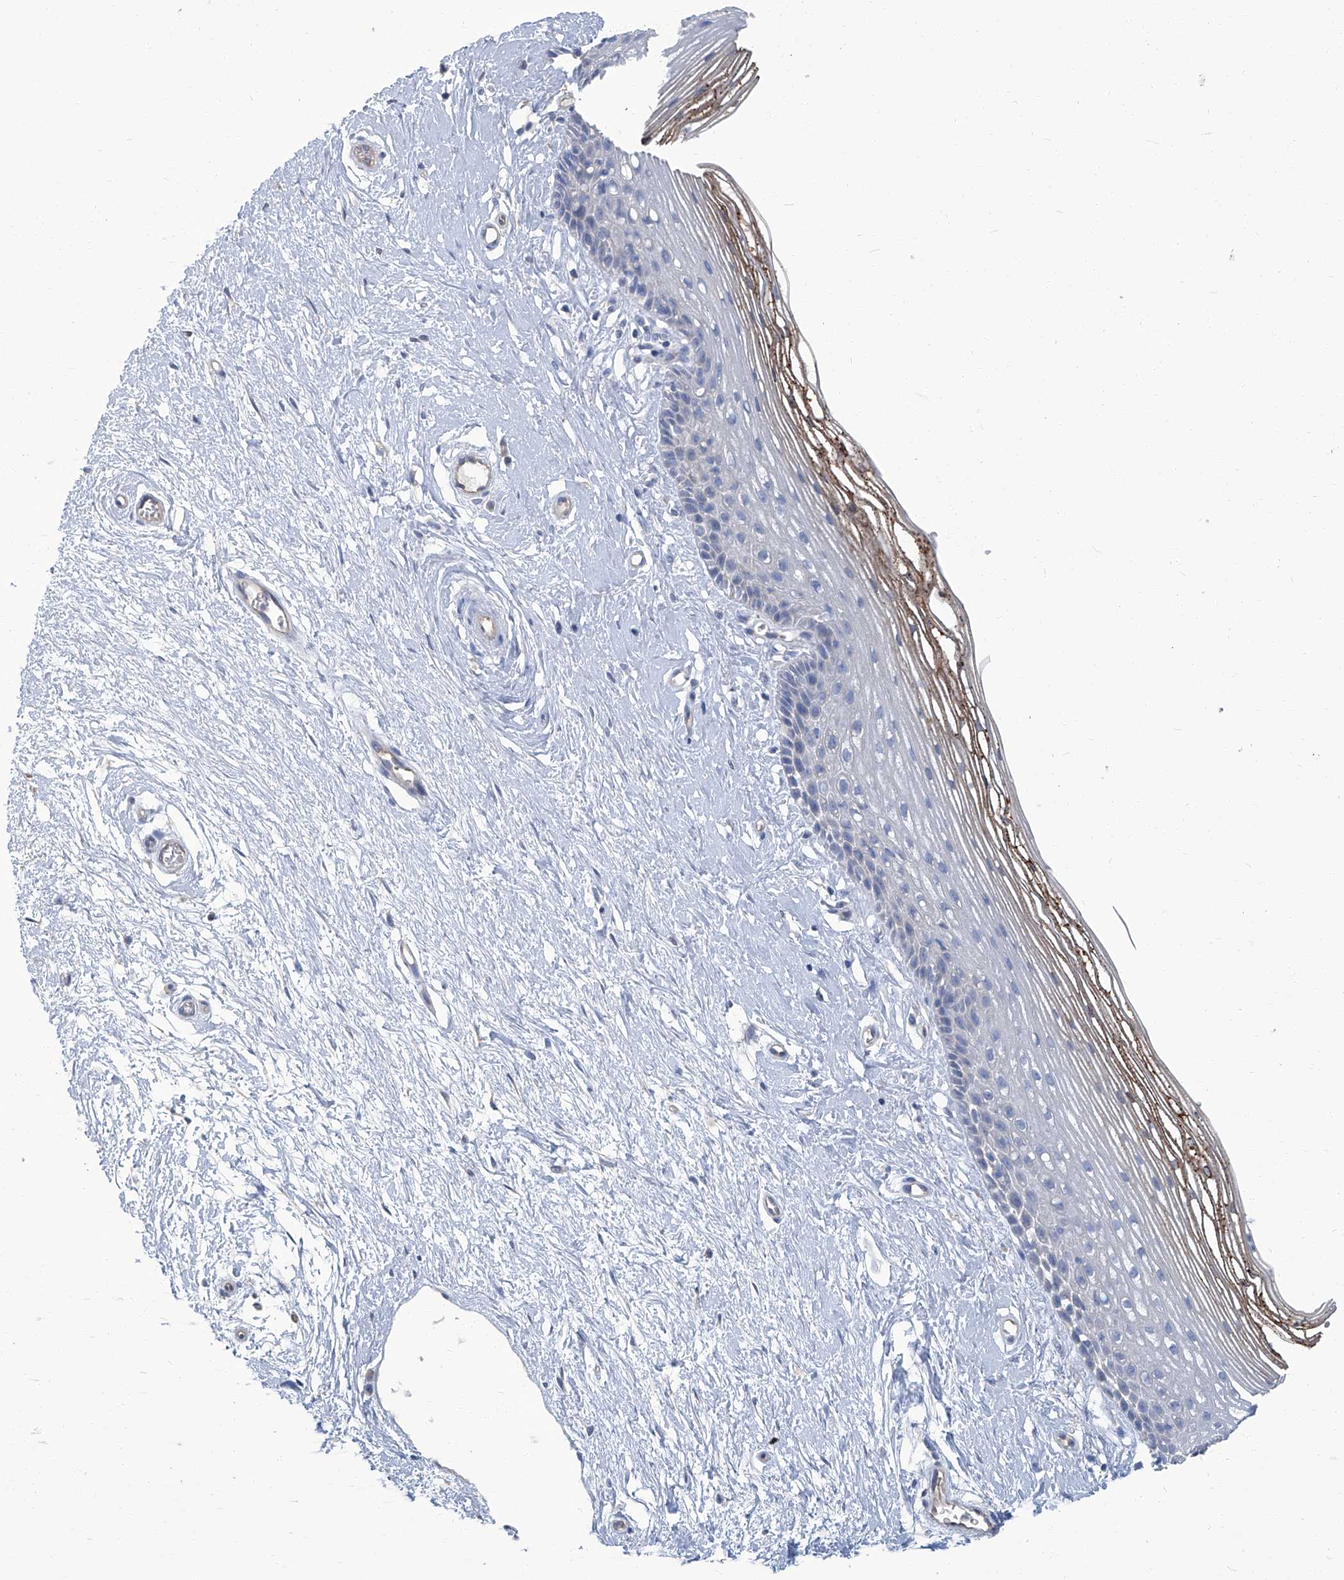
{"staining": {"intensity": "negative", "quantity": "none", "location": "none"}, "tissue": "vagina", "cell_type": "Squamous epithelial cells", "image_type": "normal", "snomed": [{"axis": "morphology", "description": "Normal tissue, NOS"}, {"axis": "topography", "description": "Vagina"}], "caption": "This is a histopathology image of IHC staining of unremarkable vagina, which shows no expression in squamous epithelial cells. (Immunohistochemistry, brightfield microscopy, high magnification).", "gene": "PFKL", "patient": {"sex": "female", "age": 46}}